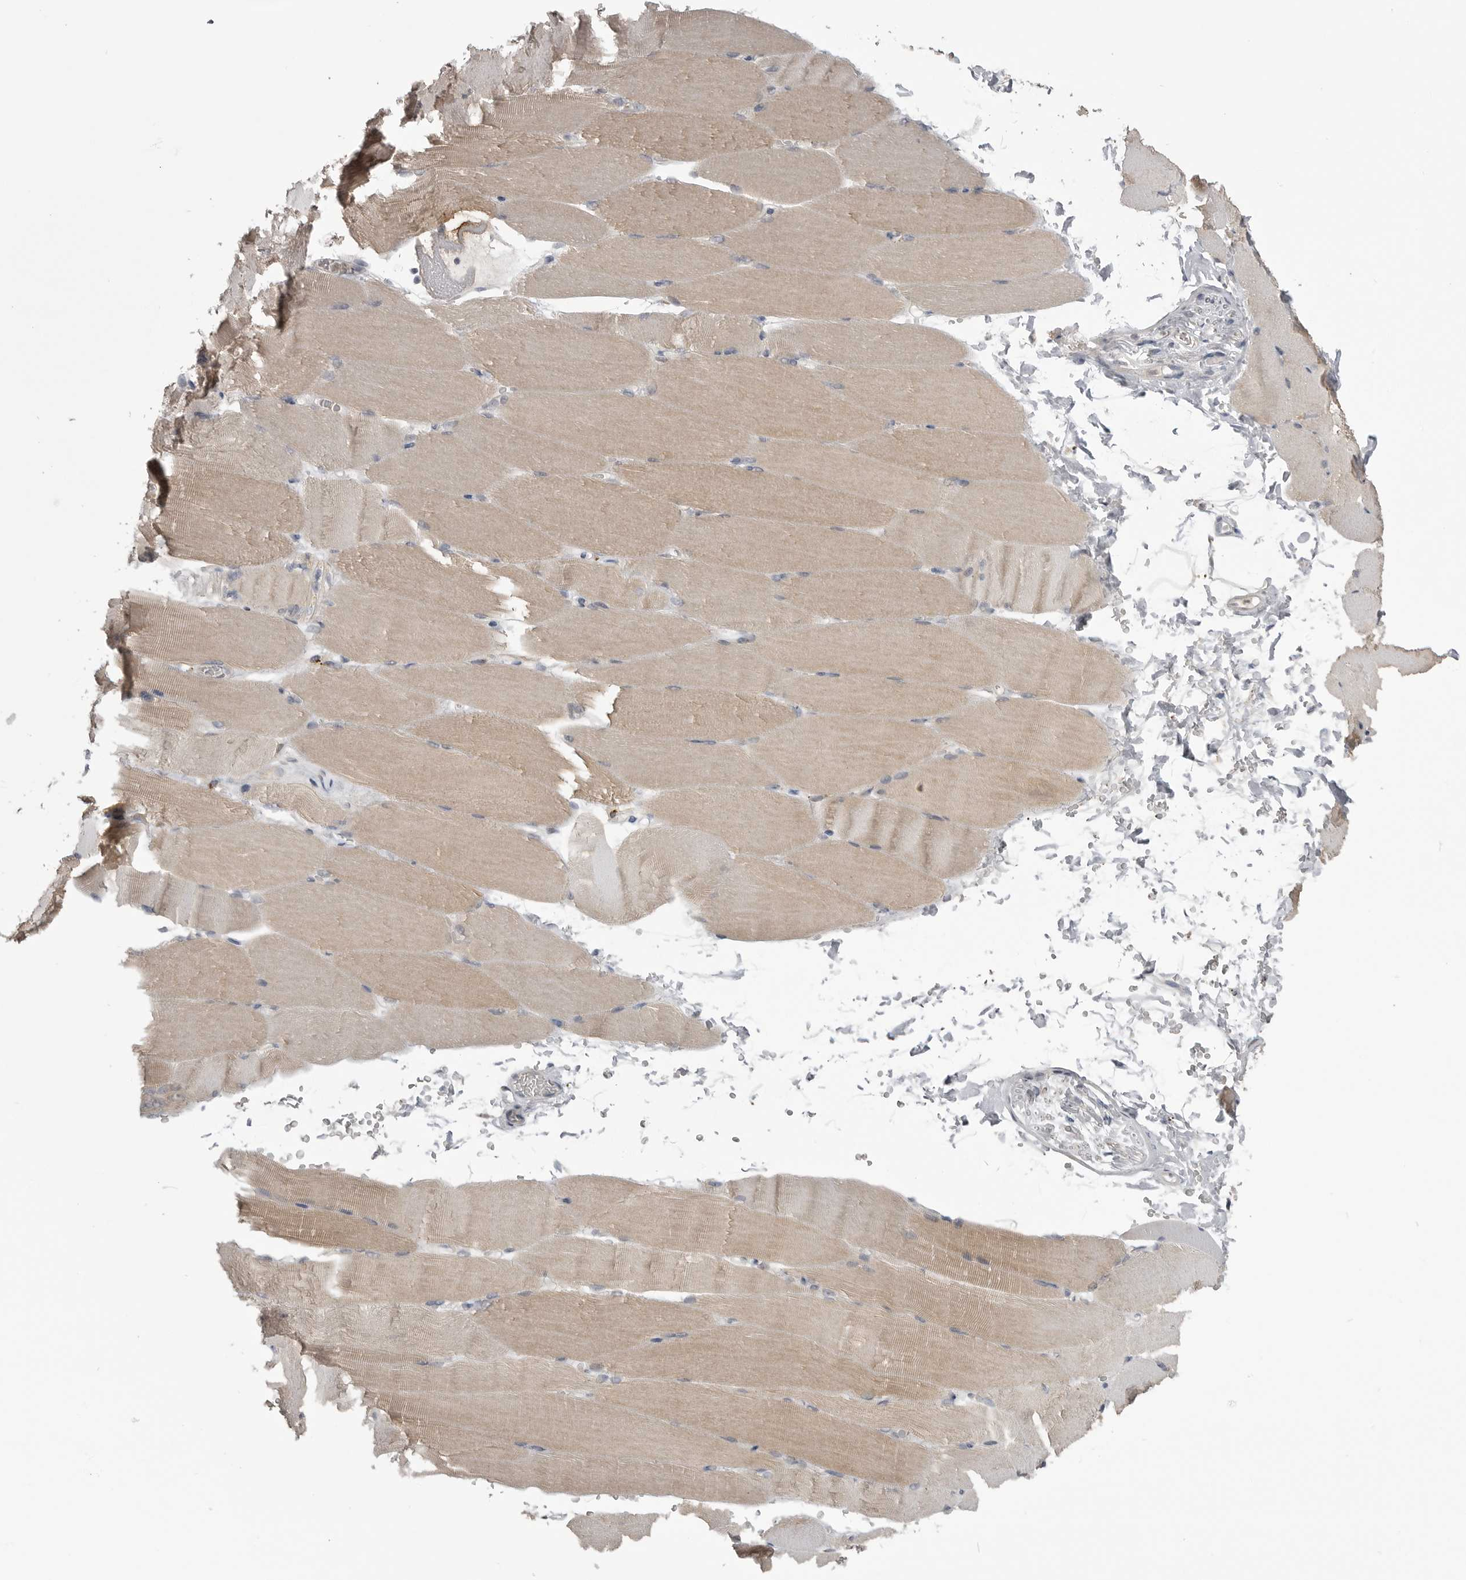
{"staining": {"intensity": "weak", "quantity": "25%-75%", "location": "cytoplasmic/membranous"}, "tissue": "skeletal muscle", "cell_type": "Myocytes", "image_type": "normal", "snomed": [{"axis": "morphology", "description": "Normal tissue, NOS"}, {"axis": "topography", "description": "Skeletal muscle"}, {"axis": "topography", "description": "Parathyroid gland"}], "caption": "This is a histology image of immunohistochemistry staining of unremarkable skeletal muscle, which shows weak staining in the cytoplasmic/membranous of myocytes.", "gene": "MAPK13", "patient": {"sex": "female", "age": 37}}